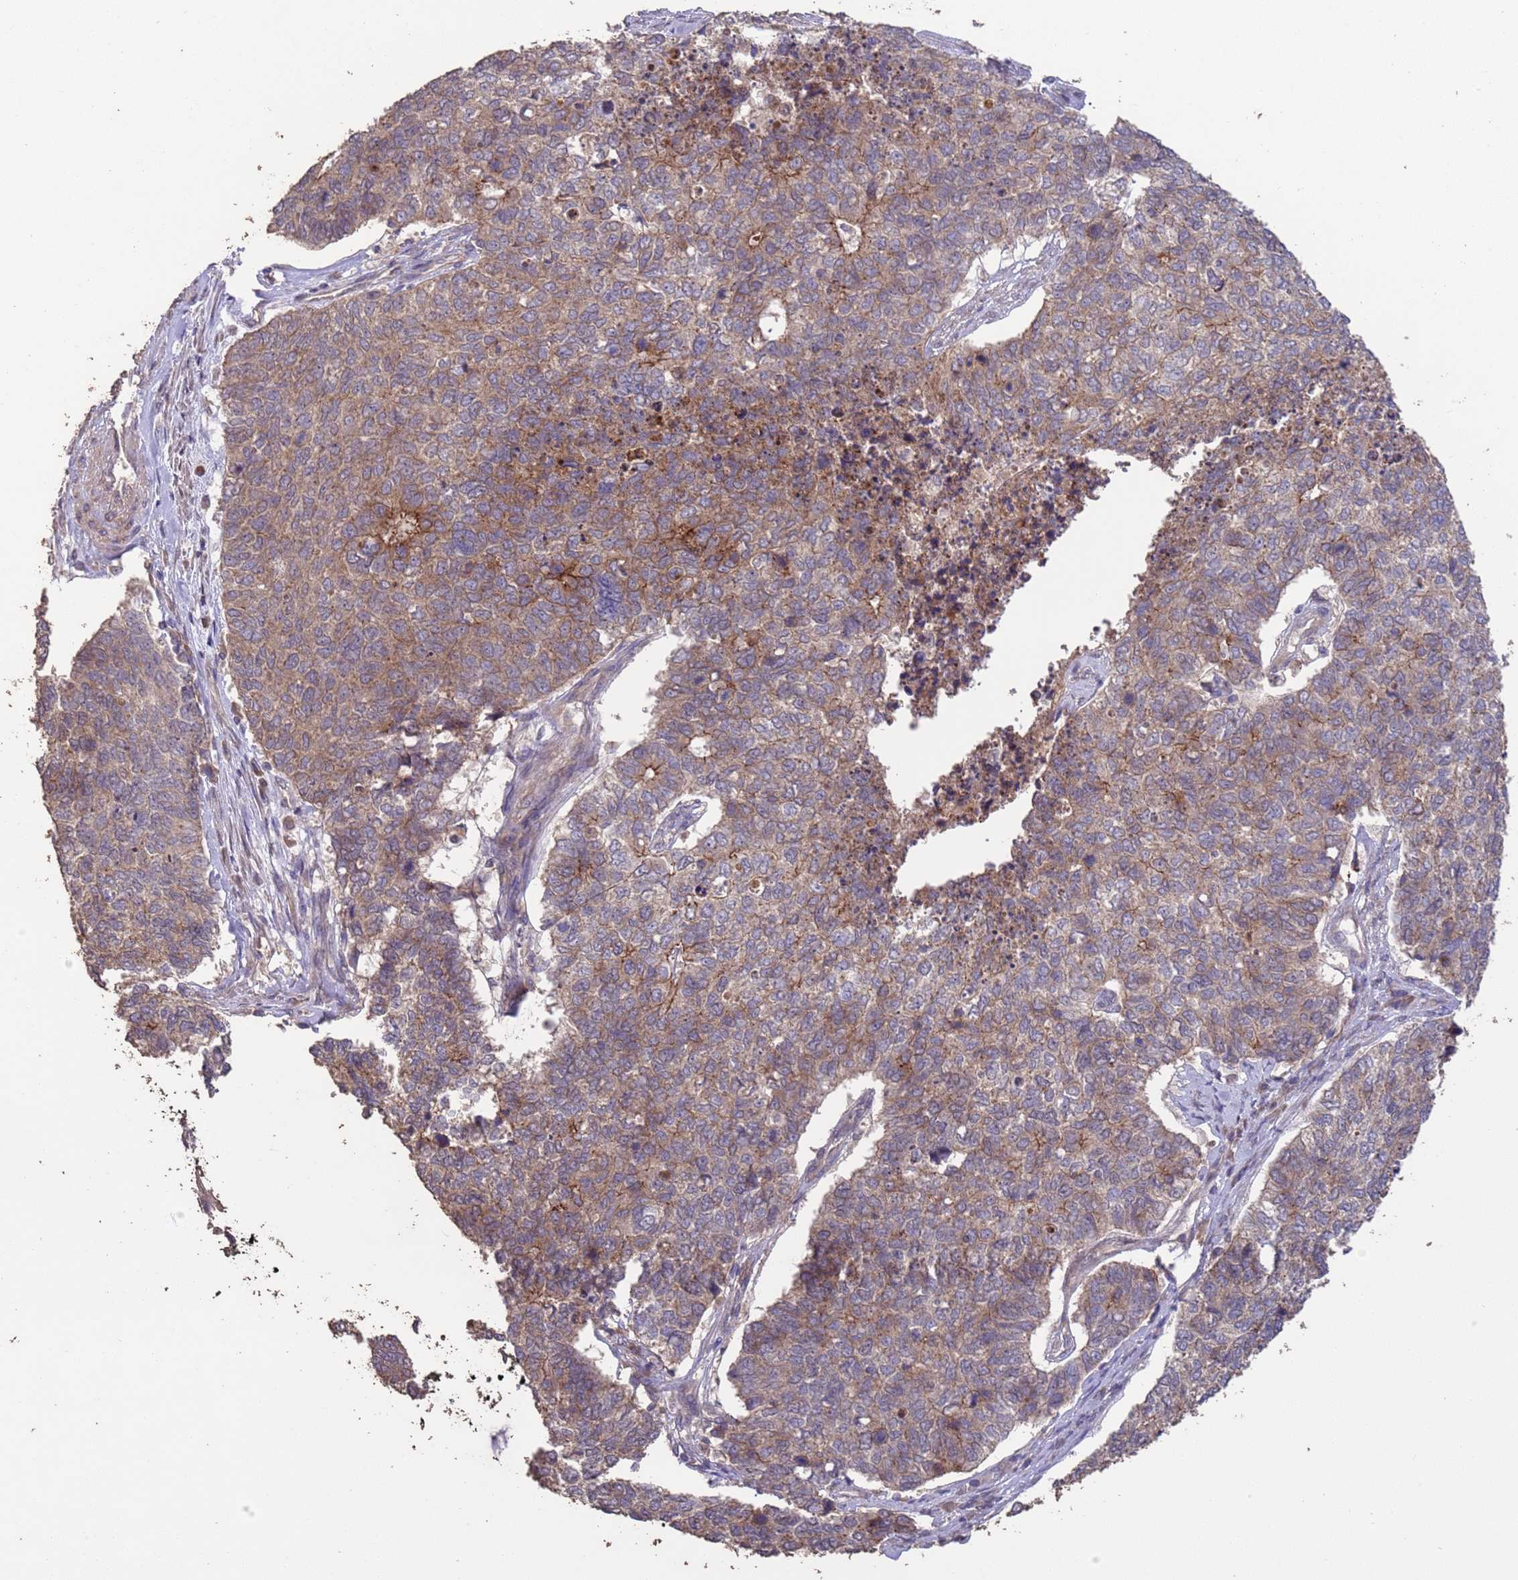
{"staining": {"intensity": "moderate", "quantity": "25%-75%", "location": "cytoplasmic/membranous"}, "tissue": "cervical cancer", "cell_type": "Tumor cells", "image_type": "cancer", "snomed": [{"axis": "morphology", "description": "Squamous cell carcinoma, NOS"}, {"axis": "topography", "description": "Cervix"}], "caption": "An image of cervical cancer (squamous cell carcinoma) stained for a protein exhibits moderate cytoplasmic/membranous brown staining in tumor cells. The protein of interest is stained brown, and the nuclei are stained in blue (DAB IHC with brightfield microscopy, high magnification).", "gene": "SLC9B2", "patient": {"sex": "female", "age": 63}}